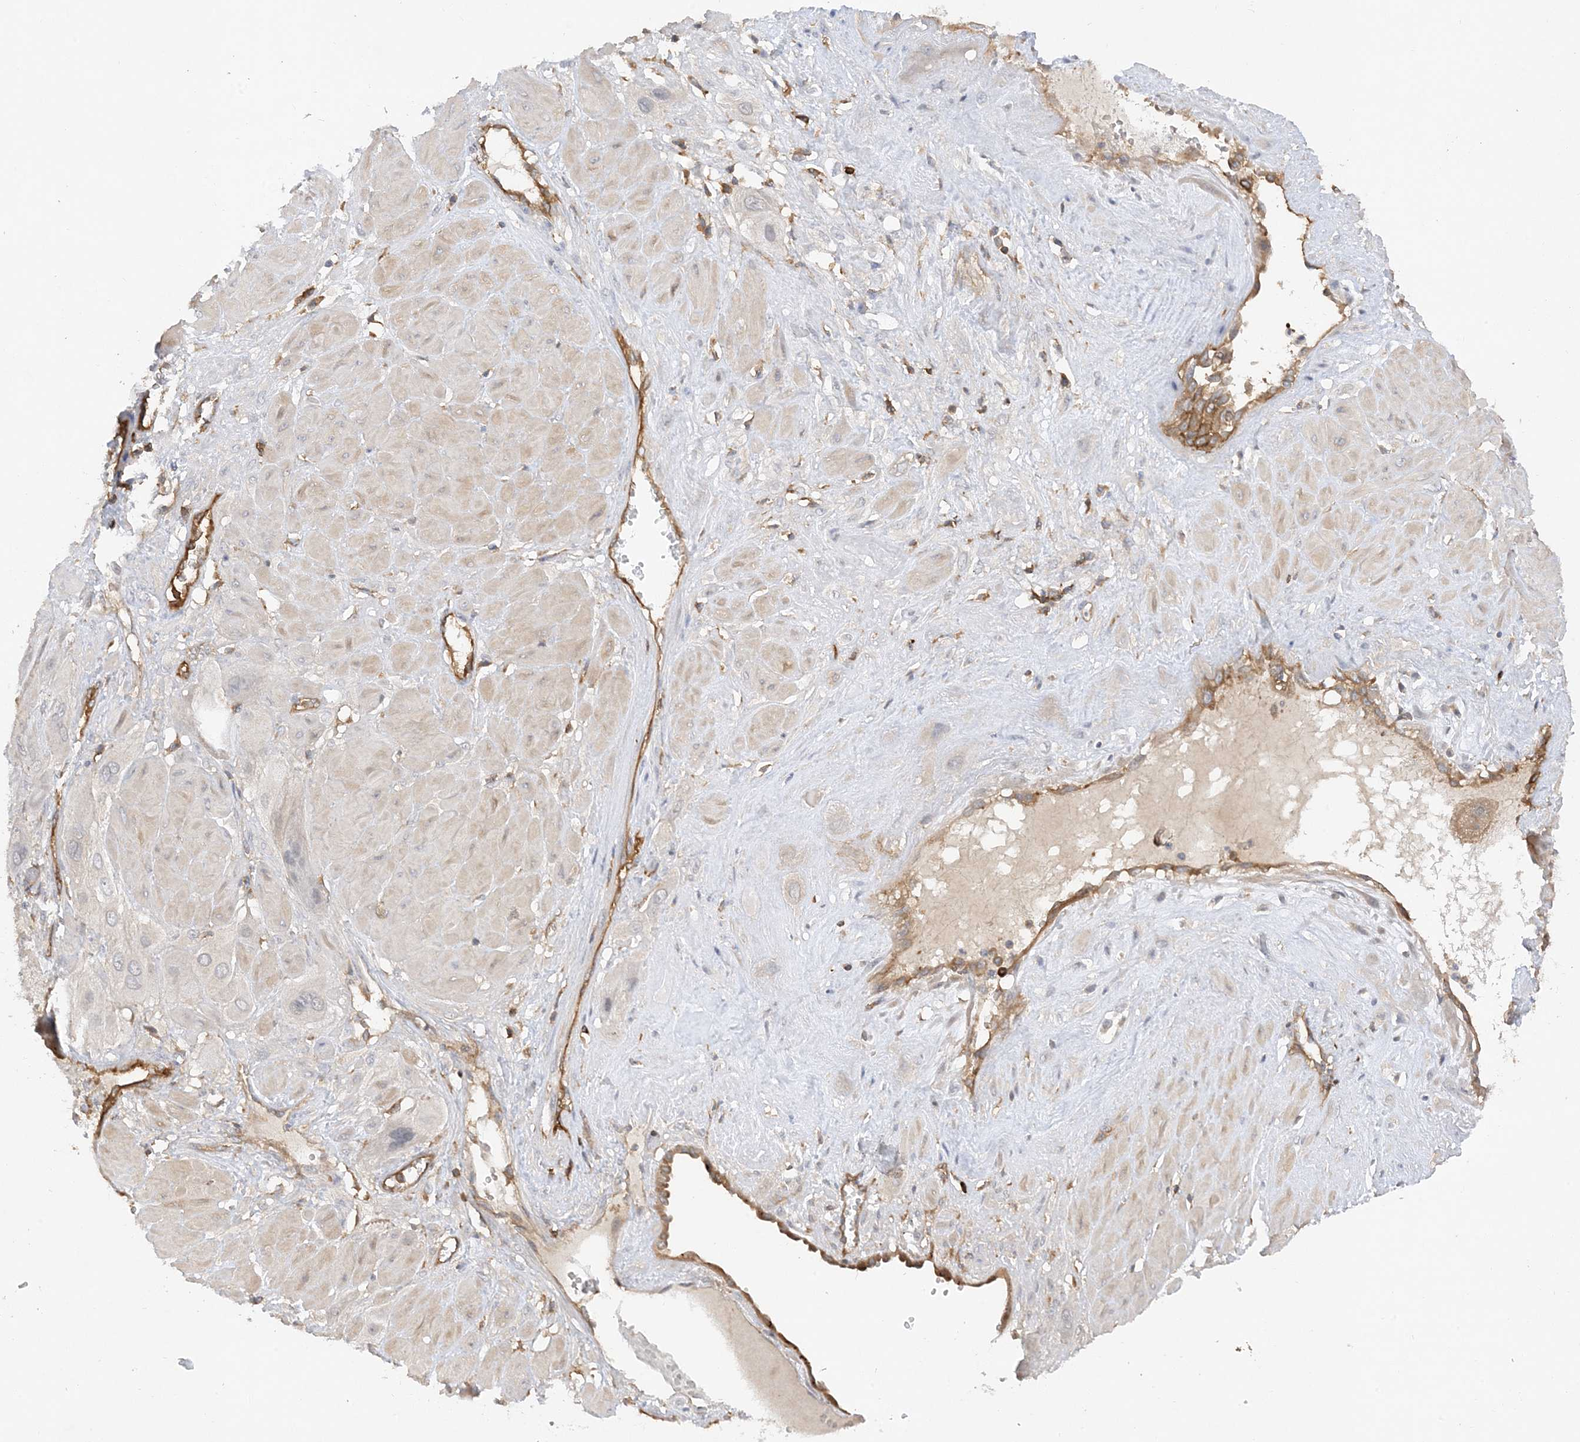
{"staining": {"intensity": "negative", "quantity": "none", "location": "none"}, "tissue": "cervical cancer", "cell_type": "Tumor cells", "image_type": "cancer", "snomed": [{"axis": "morphology", "description": "Squamous cell carcinoma, NOS"}, {"axis": "topography", "description": "Cervix"}], "caption": "IHC of cervical cancer (squamous cell carcinoma) shows no staining in tumor cells. The staining is performed using DAB brown chromogen with nuclei counter-stained in using hematoxylin.", "gene": "PHACTR2", "patient": {"sex": "female", "age": 34}}